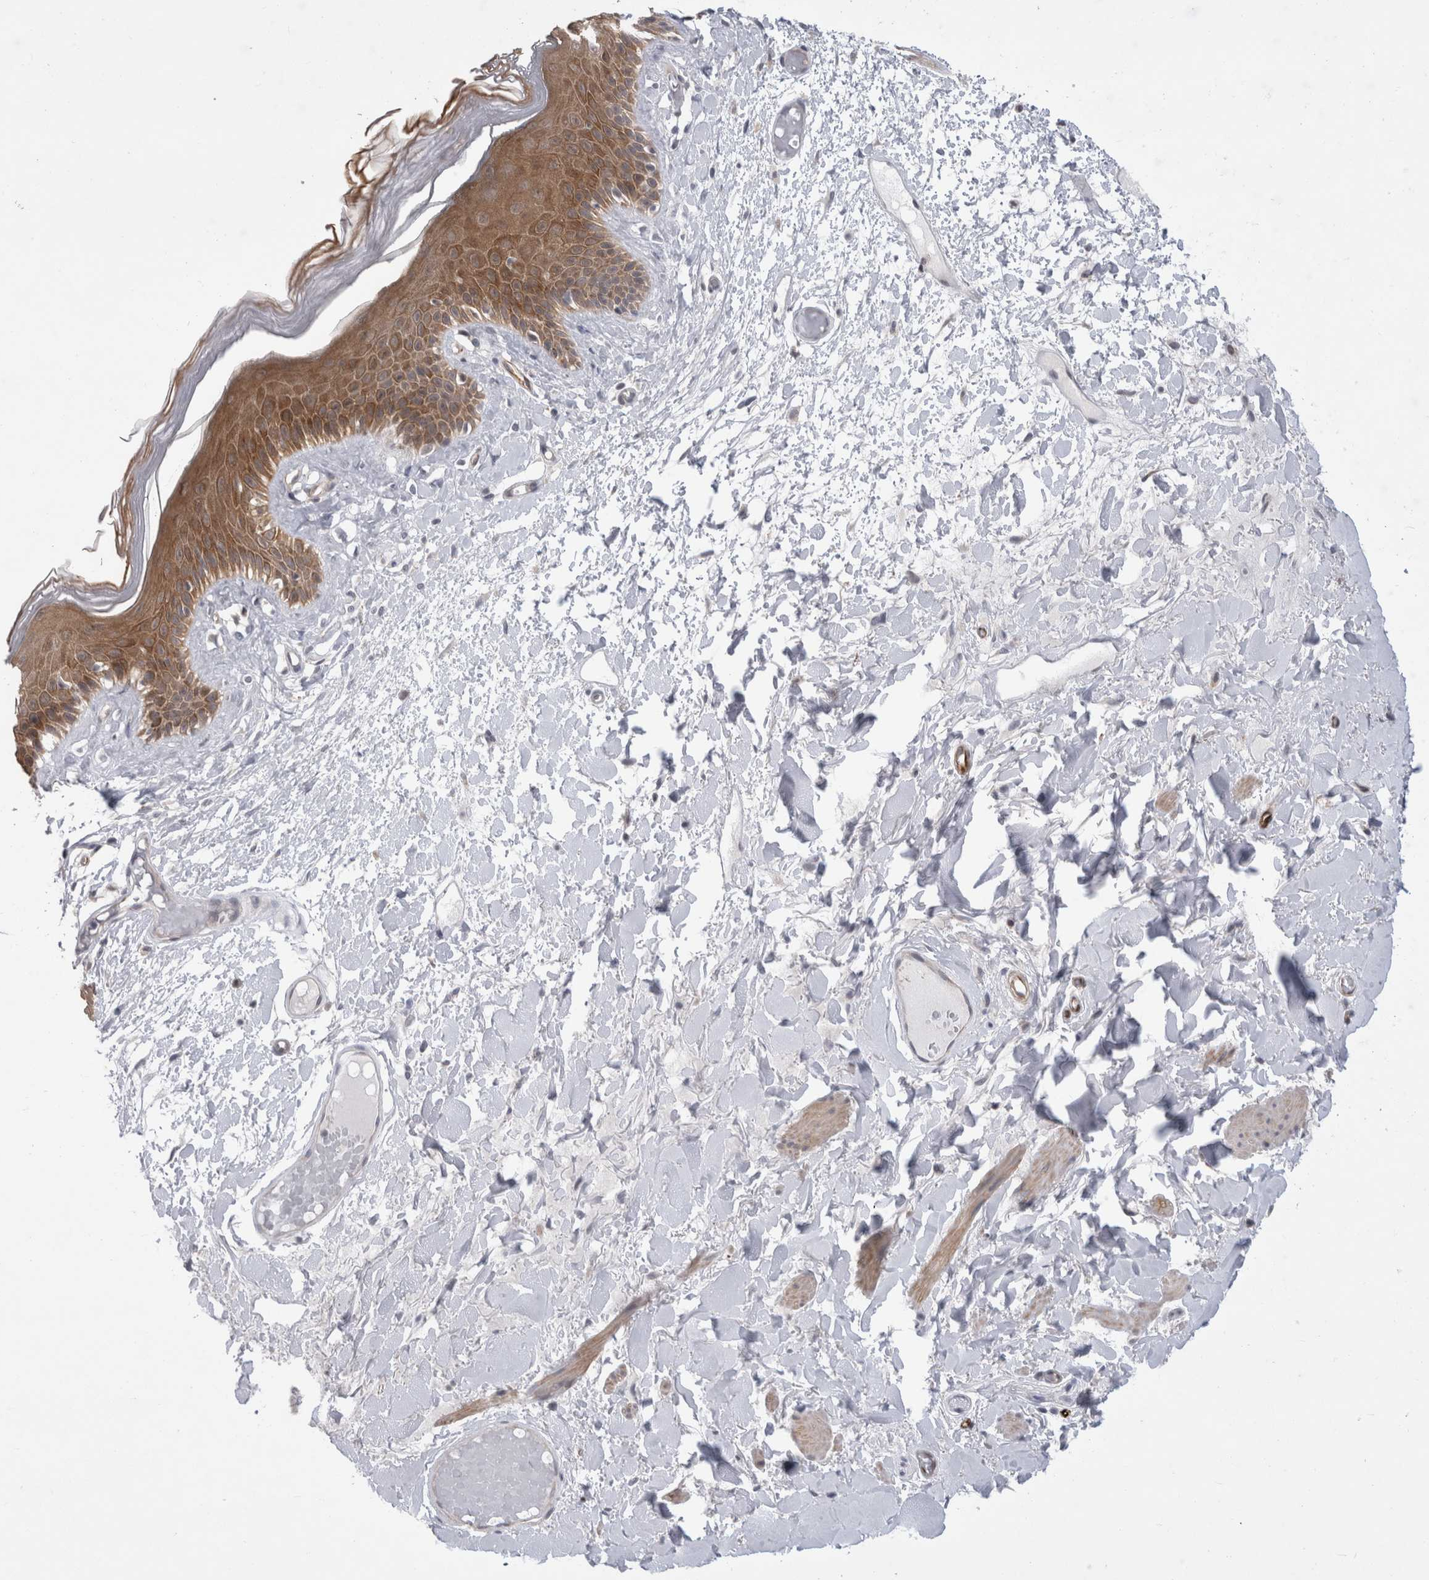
{"staining": {"intensity": "moderate", "quantity": ">75%", "location": "cytoplasmic/membranous"}, "tissue": "skin", "cell_type": "Epidermal cells", "image_type": "normal", "snomed": [{"axis": "morphology", "description": "Normal tissue, NOS"}, {"axis": "topography", "description": "Vulva"}], "caption": "IHC photomicrograph of normal skin stained for a protein (brown), which demonstrates medium levels of moderate cytoplasmic/membranous staining in about >75% of epidermal cells.", "gene": "FAM83H", "patient": {"sex": "female", "age": 73}}